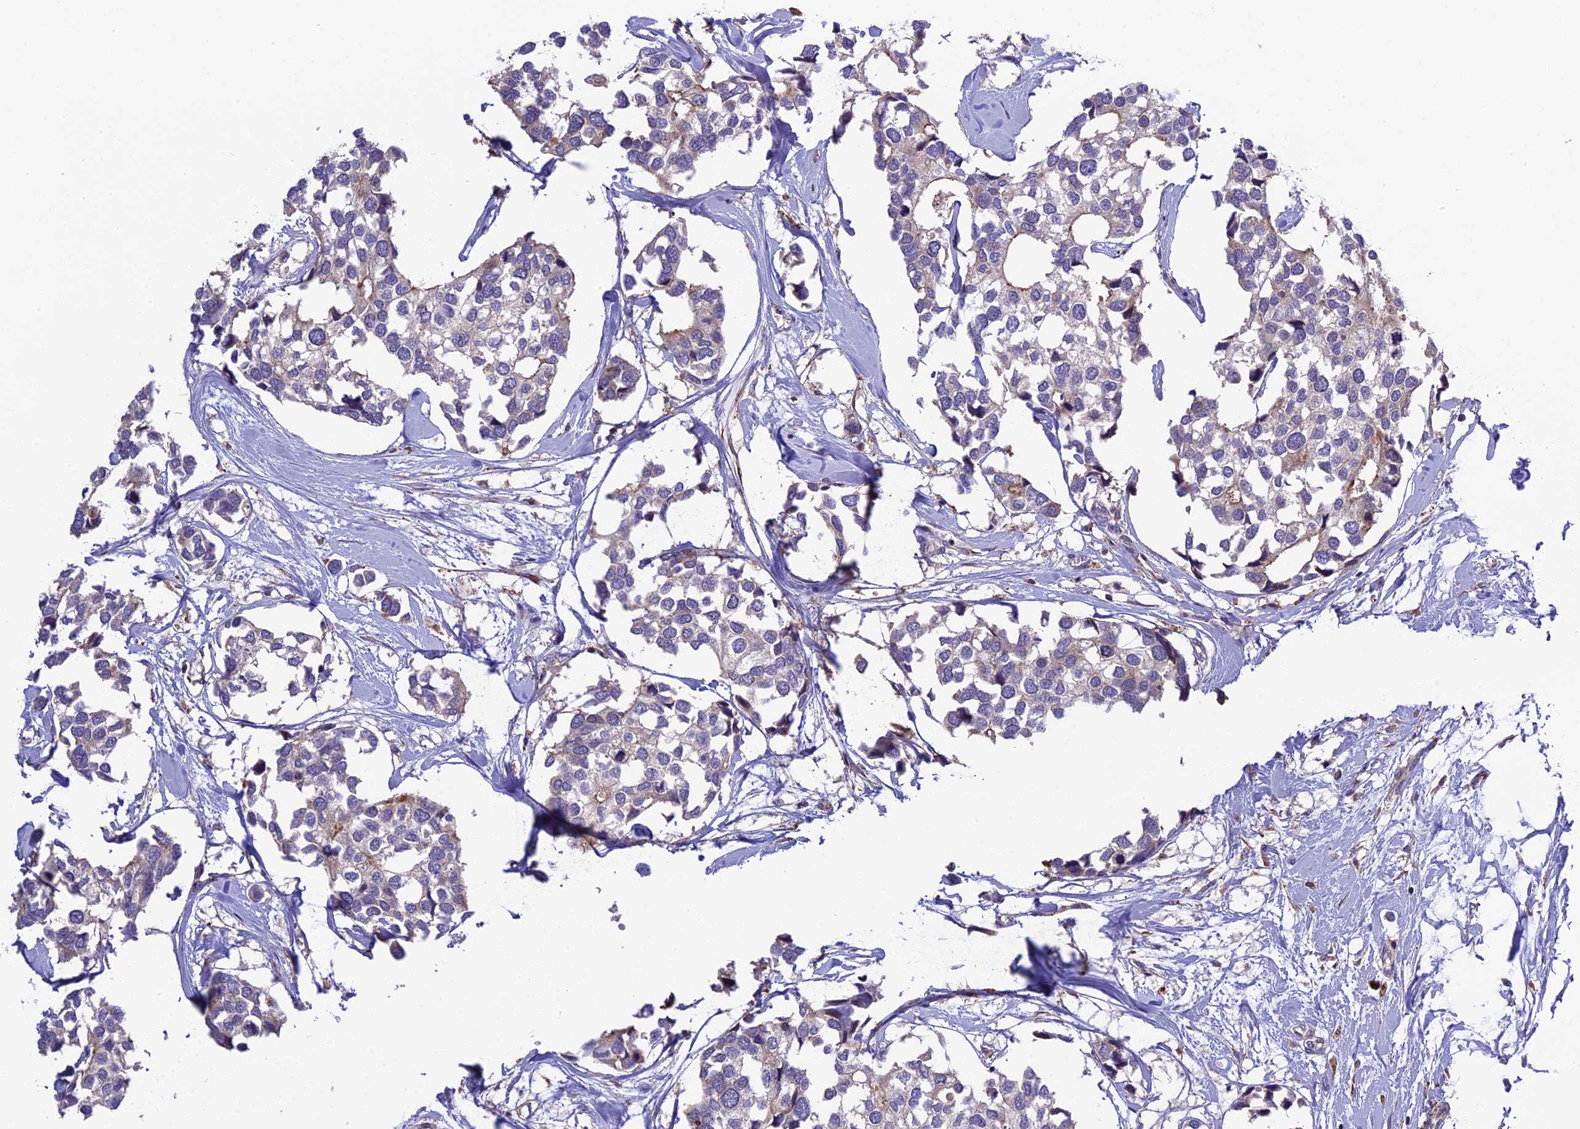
{"staining": {"intensity": "weak", "quantity": "<25%", "location": "cytoplasmic/membranous"}, "tissue": "breast cancer", "cell_type": "Tumor cells", "image_type": "cancer", "snomed": [{"axis": "morphology", "description": "Duct carcinoma"}, {"axis": "topography", "description": "Breast"}], "caption": "Immunohistochemical staining of human breast cancer shows no significant positivity in tumor cells. The staining is performed using DAB (3,3'-diaminobenzidine) brown chromogen with nuclei counter-stained in using hematoxylin.", "gene": "ABCC10", "patient": {"sex": "female", "age": 83}}